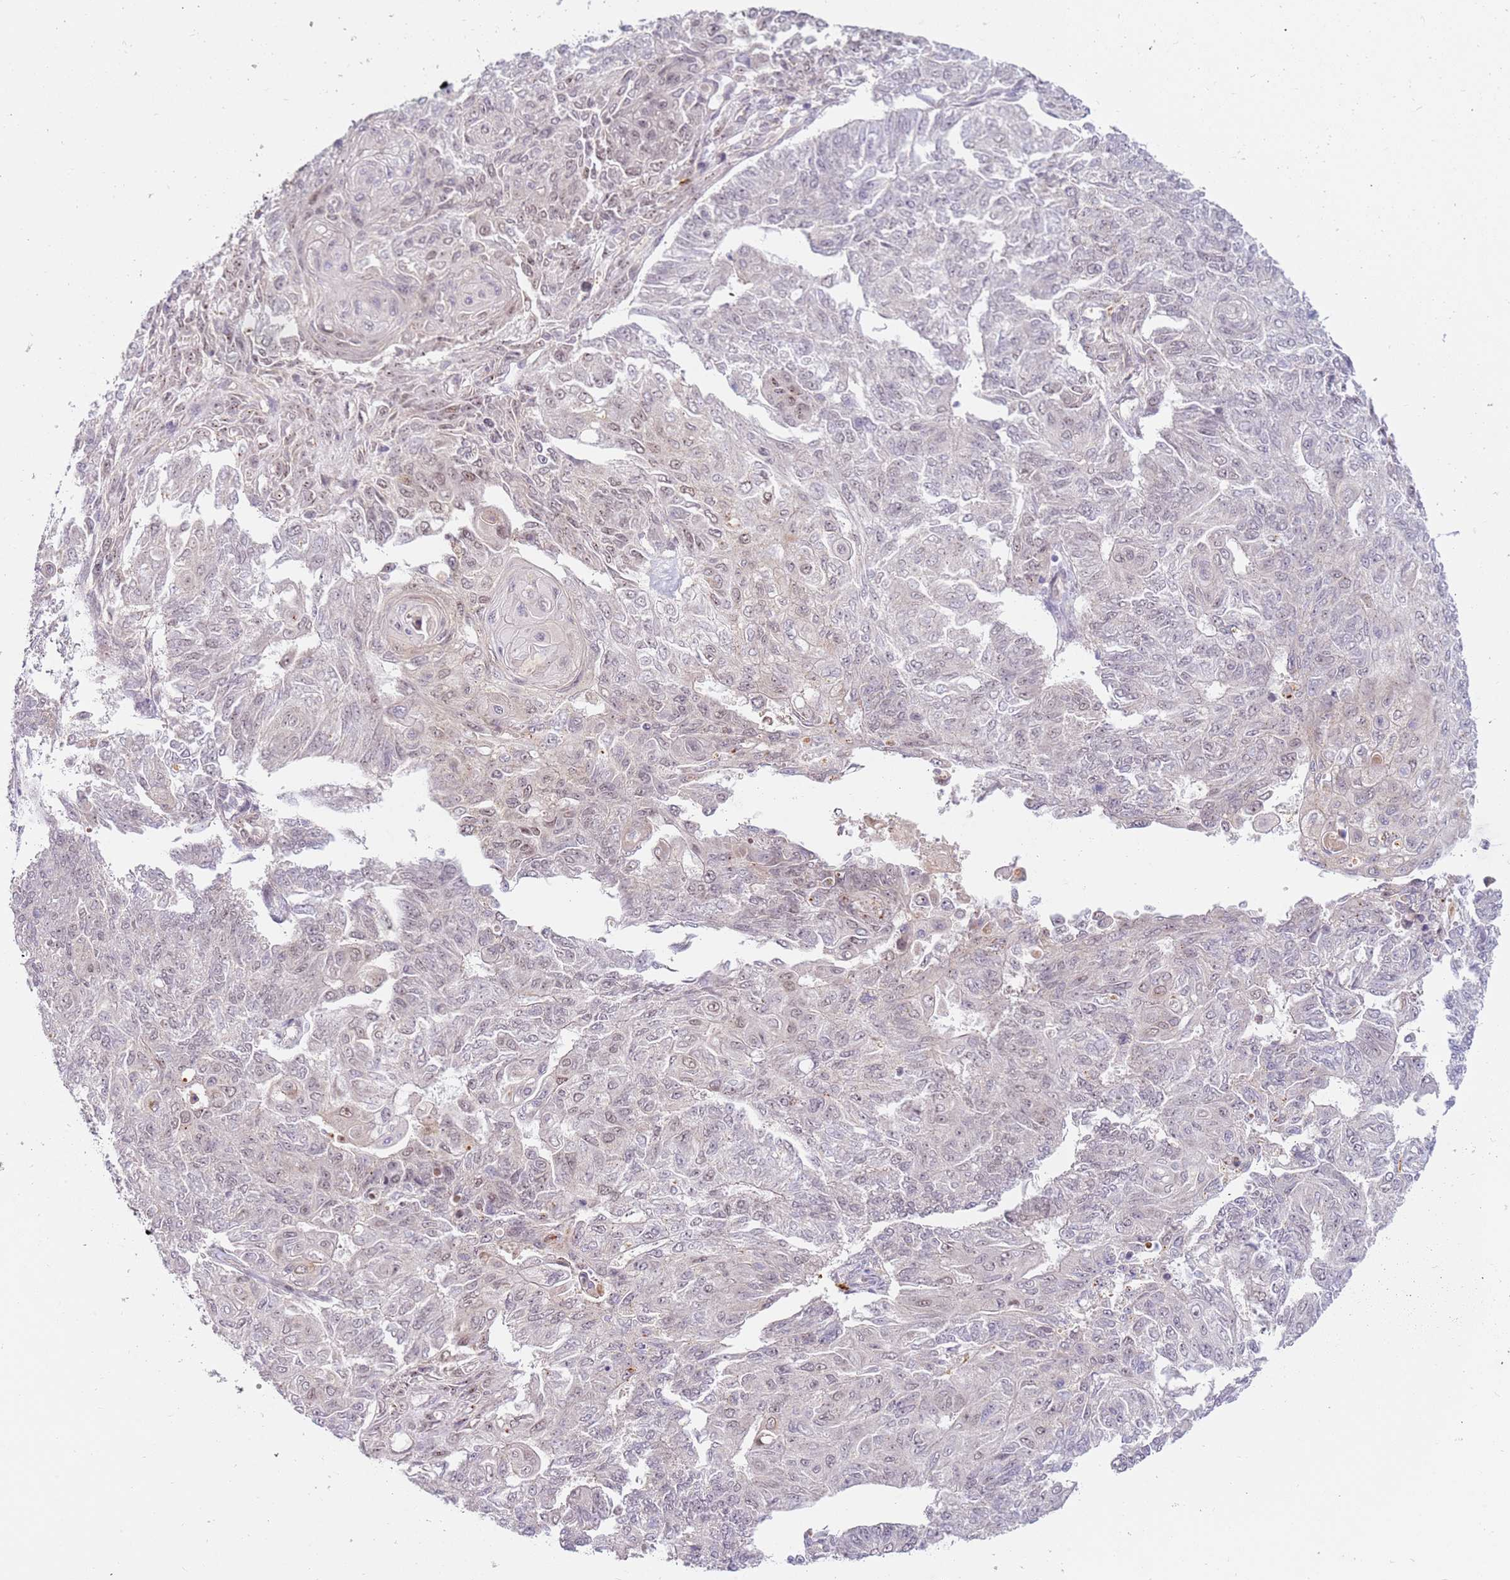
{"staining": {"intensity": "negative", "quantity": "none", "location": "none"}, "tissue": "endometrial cancer", "cell_type": "Tumor cells", "image_type": "cancer", "snomed": [{"axis": "morphology", "description": "Adenocarcinoma, NOS"}, {"axis": "topography", "description": "Endometrium"}], "caption": "Immunohistochemical staining of adenocarcinoma (endometrial) shows no significant staining in tumor cells. (Stains: DAB (3,3'-diaminobenzidine) IHC with hematoxylin counter stain, Microscopy: brightfield microscopy at high magnification).", "gene": "LGALSL", "patient": {"sex": "female", "age": 32}}